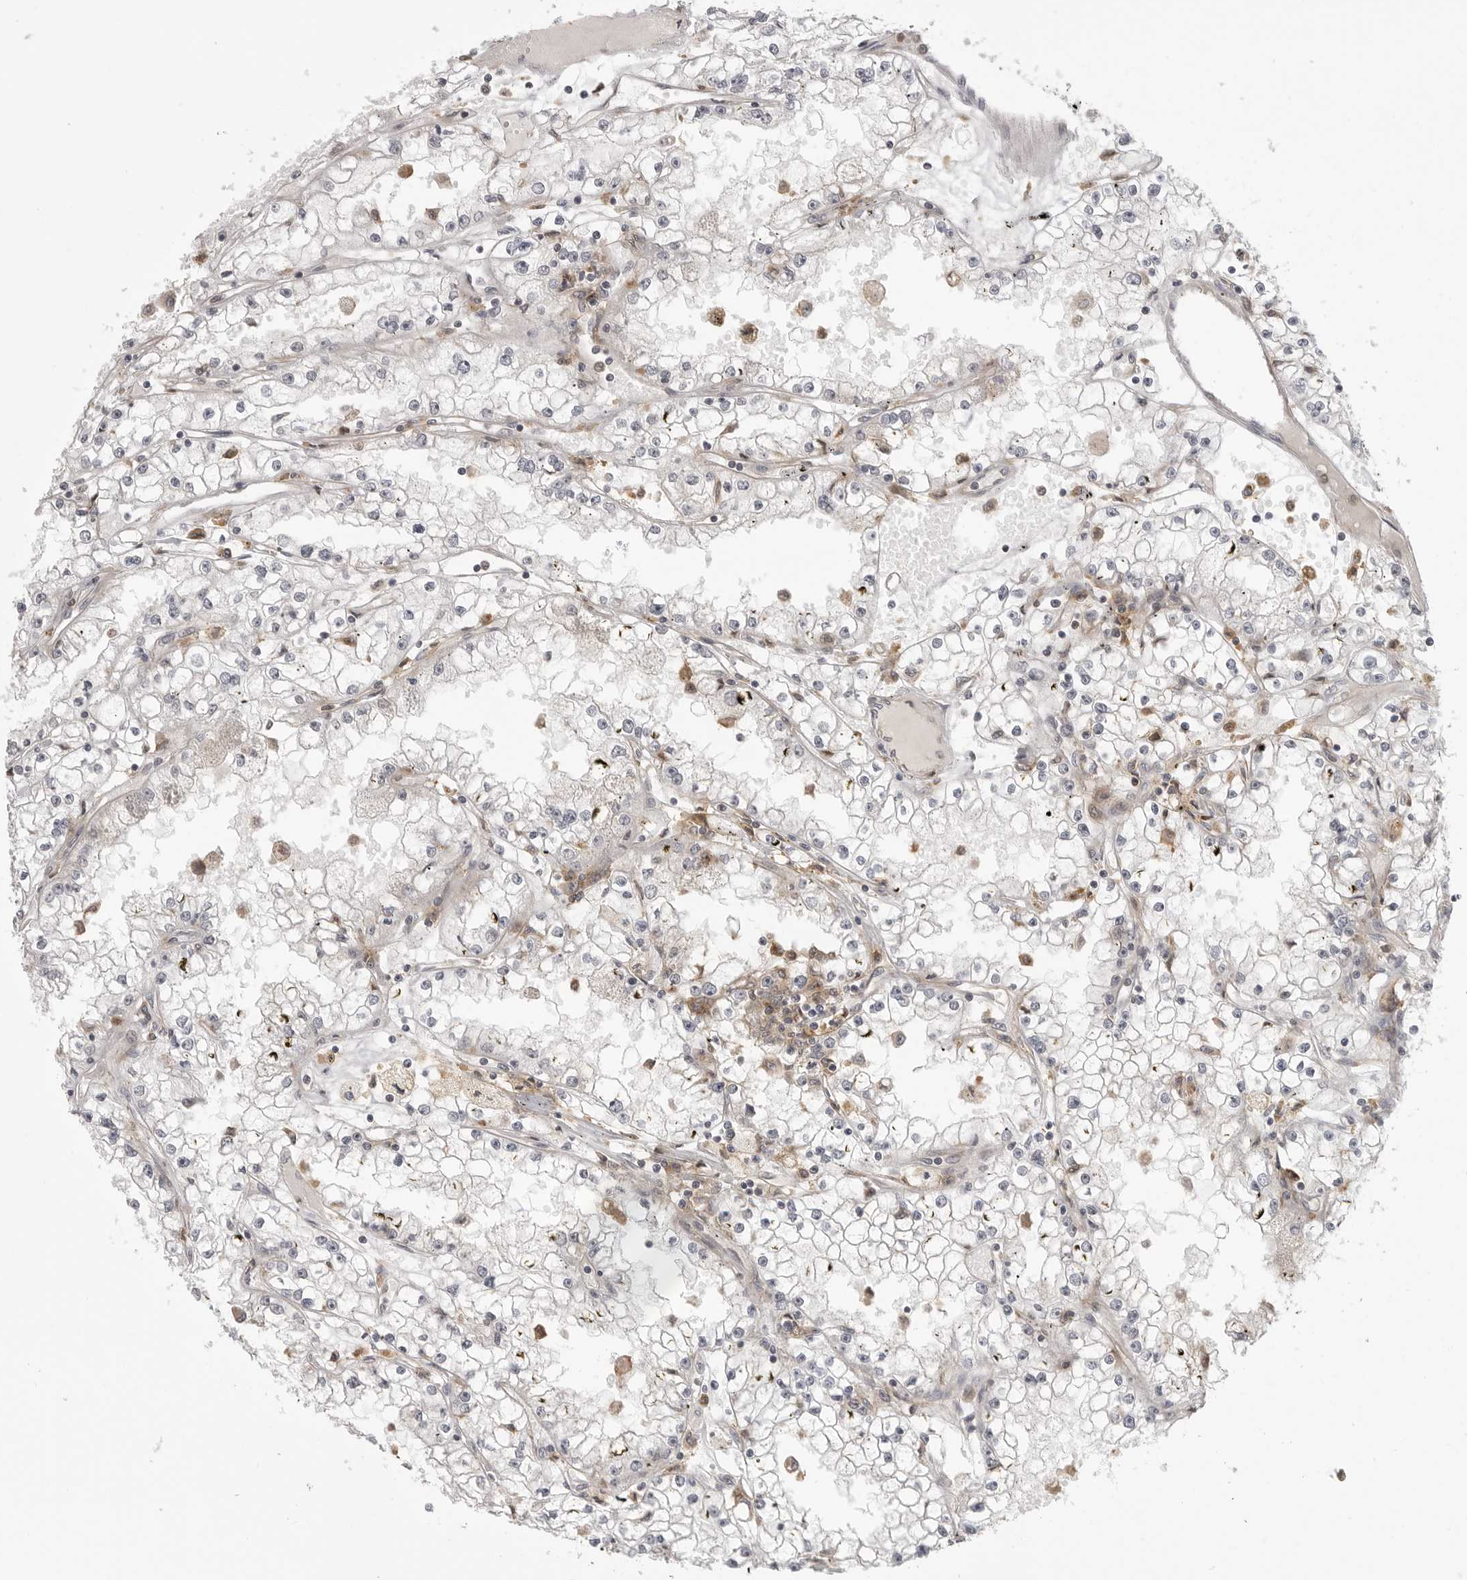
{"staining": {"intensity": "negative", "quantity": "none", "location": "none"}, "tissue": "renal cancer", "cell_type": "Tumor cells", "image_type": "cancer", "snomed": [{"axis": "morphology", "description": "Adenocarcinoma, NOS"}, {"axis": "topography", "description": "Kidney"}], "caption": "IHC micrograph of neoplastic tissue: human adenocarcinoma (renal) stained with DAB exhibits no significant protein staining in tumor cells. (DAB (3,3'-diaminobenzidine) IHC, high magnification).", "gene": "IFNGR1", "patient": {"sex": "male", "age": 56}}